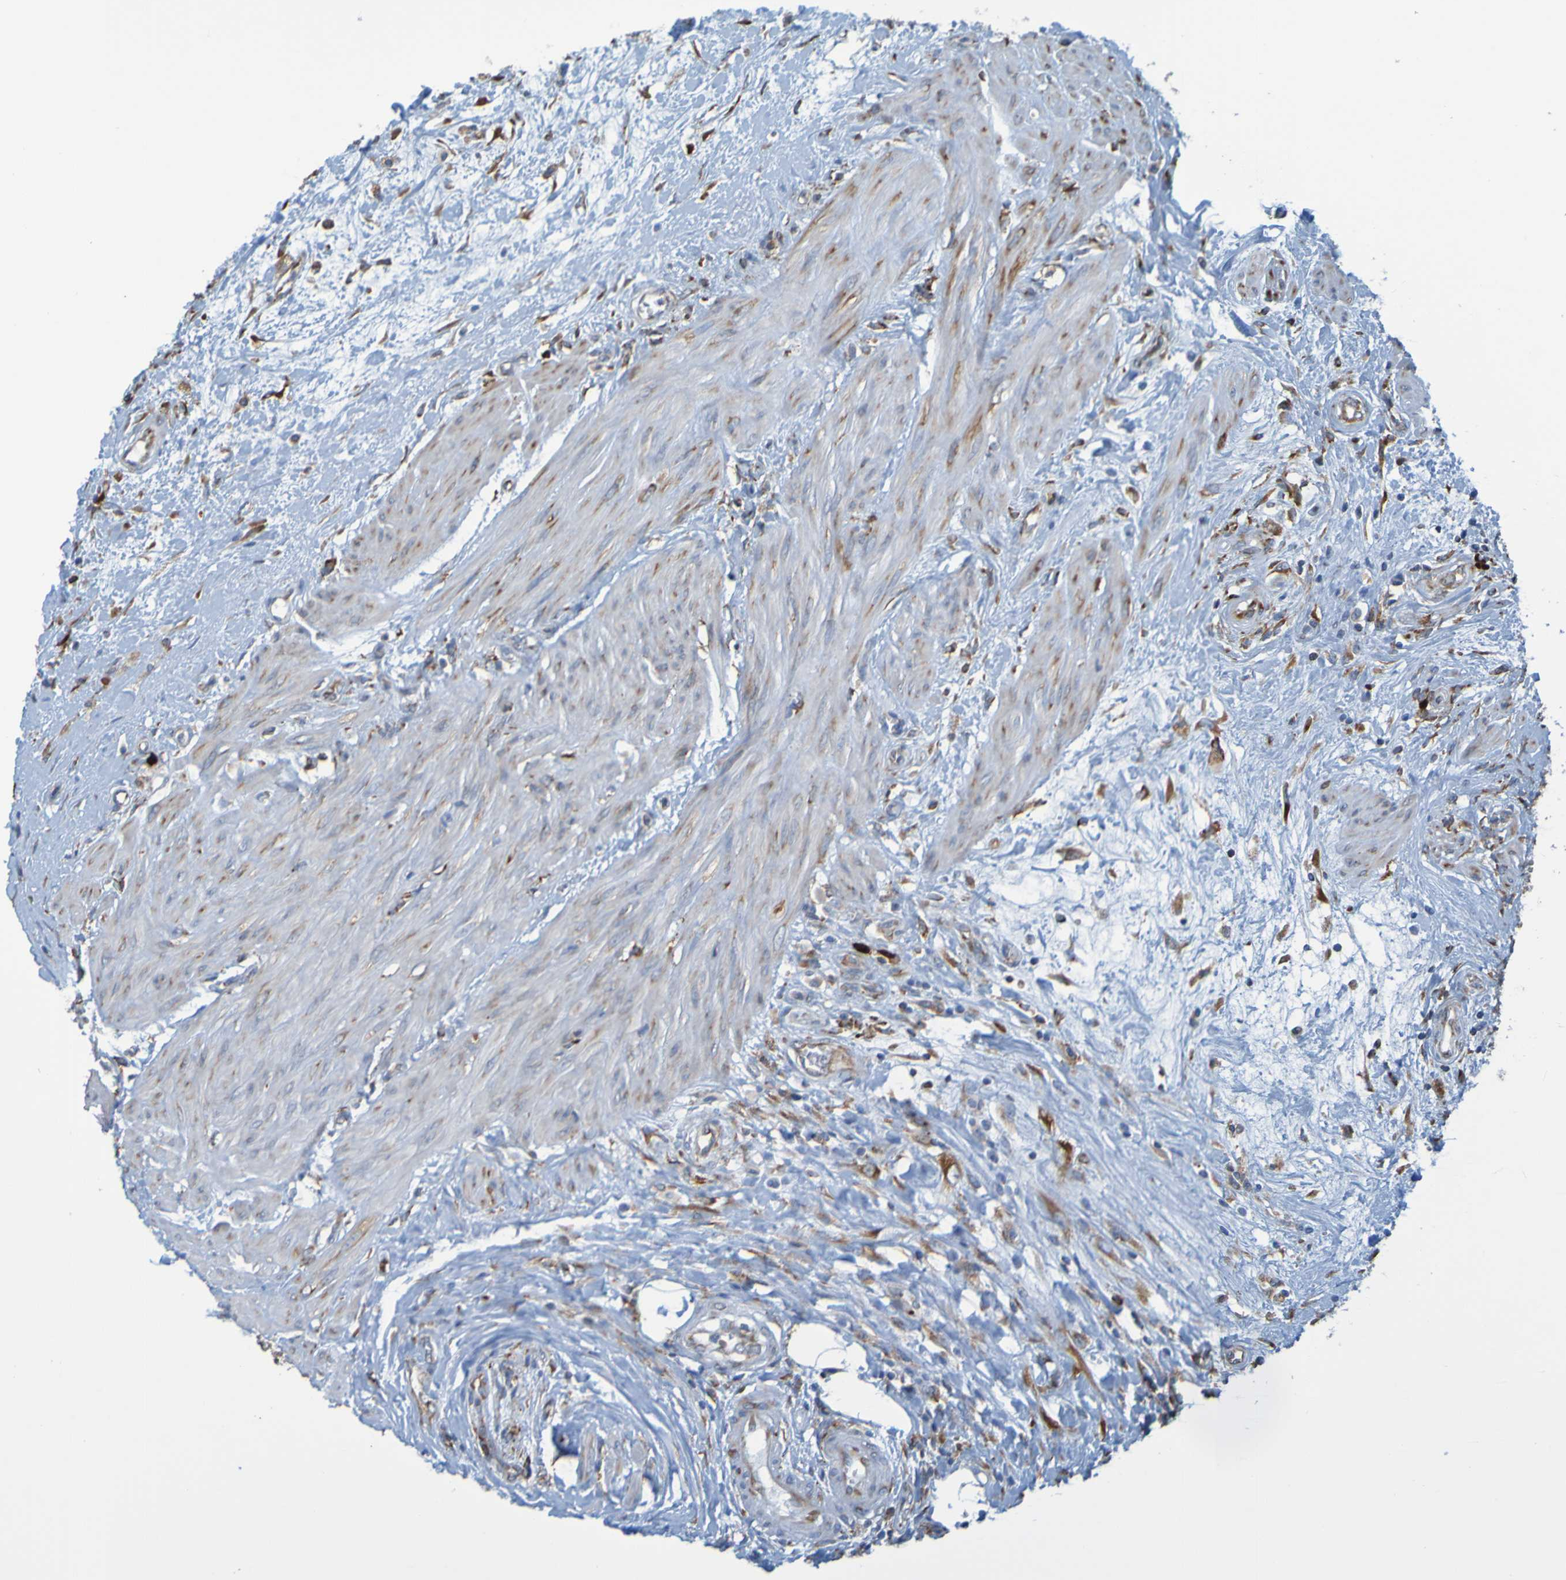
{"staining": {"intensity": "negative", "quantity": "none", "location": "none"}, "tissue": "urothelial cancer", "cell_type": "Tumor cells", "image_type": "cancer", "snomed": [{"axis": "morphology", "description": "Urothelial carcinoma, High grade"}, {"axis": "topography", "description": "Urinary bladder"}], "caption": "Tumor cells are negative for brown protein staining in urothelial carcinoma (high-grade).", "gene": "SSR1", "patient": {"sex": "male", "age": 35}}